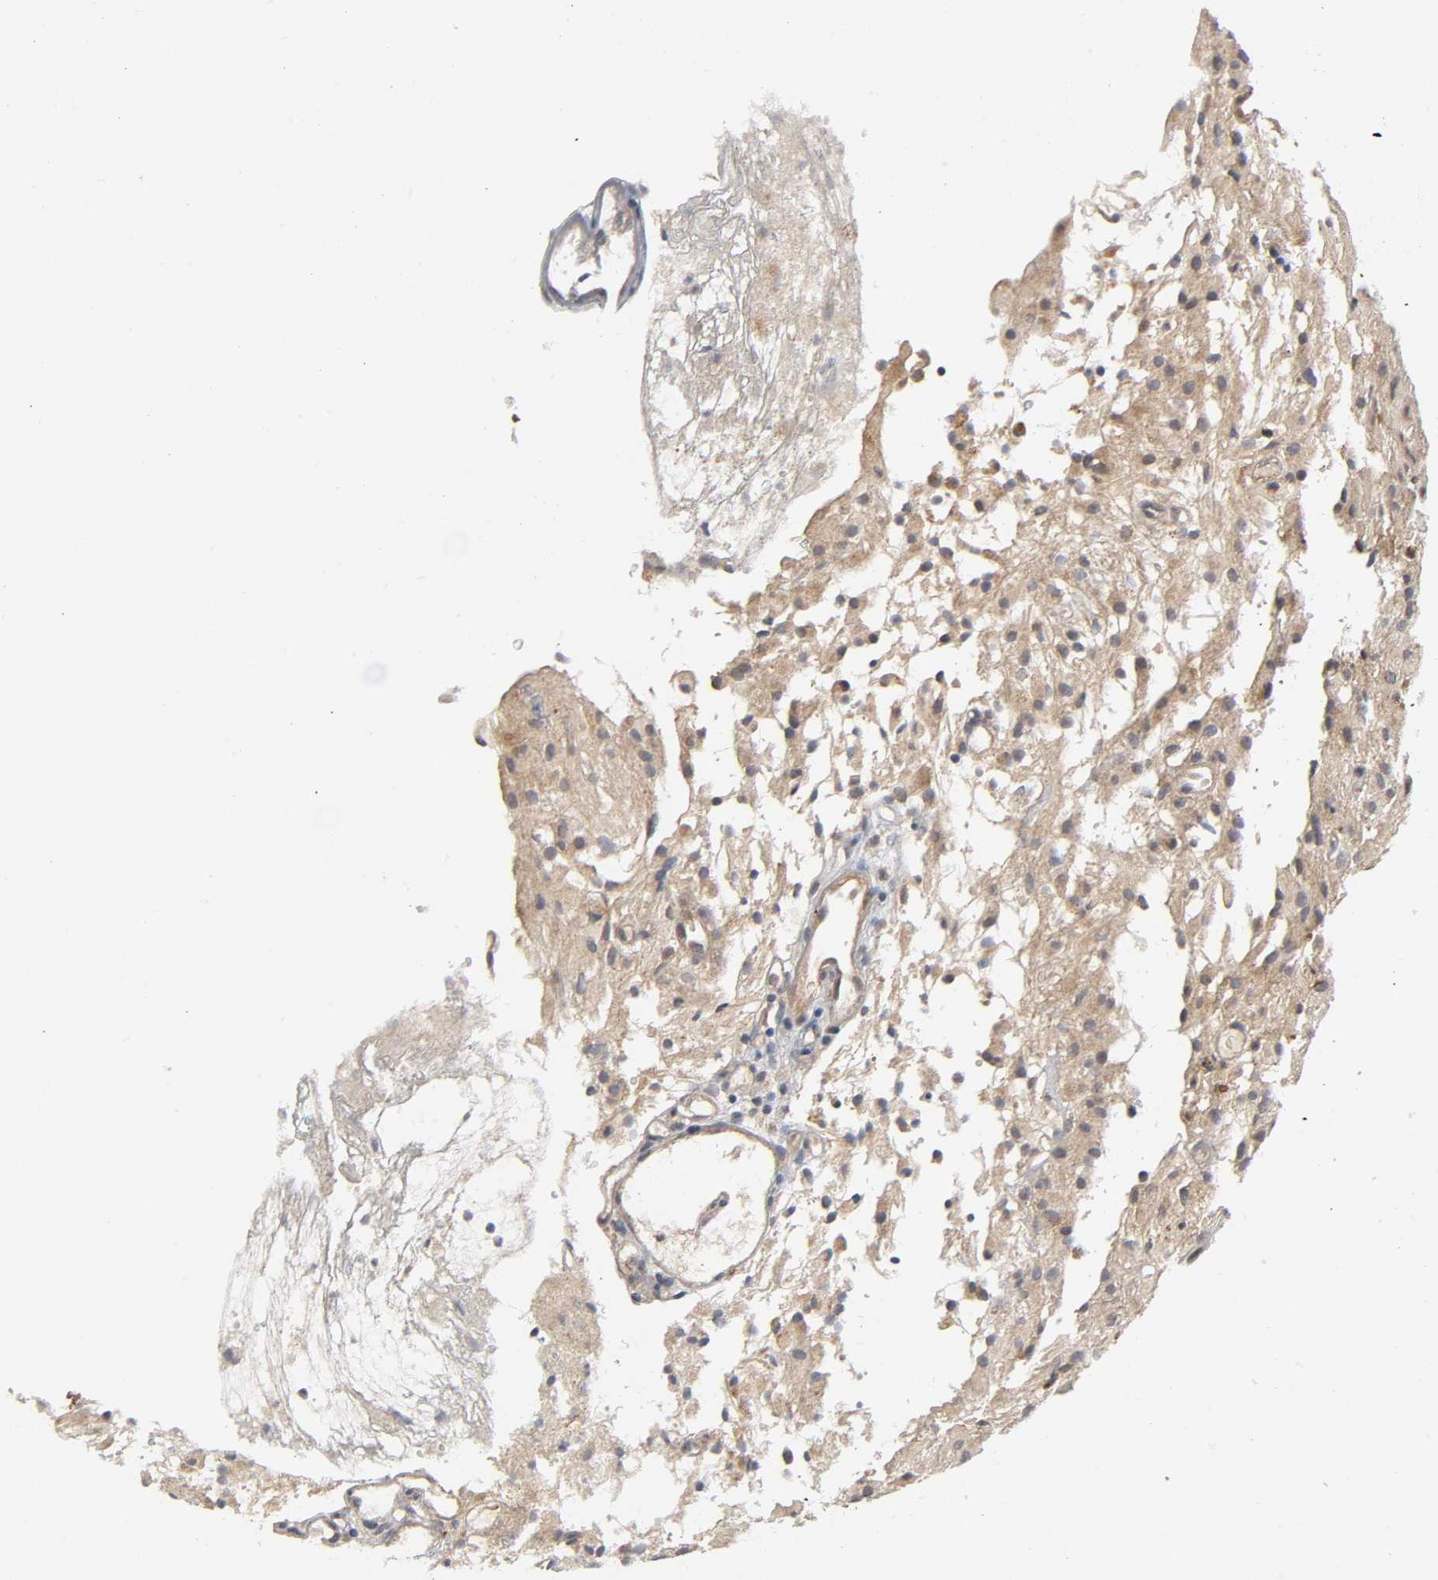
{"staining": {"intensity": "moderate", "quantity": ">75%", "location": "cytoplasmic/membranous"}, "tissue": "glioma", "cell_type": "Tumor cells", "image_type": "cancer", "snomed": [{"axis": "morphology", "description": "Glioma, malignant, High grade"}, {"axis": "topography", "description": "Brain"}], "caption": "Approximately >75% of tumor cells in glioma show moderate cytoplasmic/membranous protein positivity as visualized by brown immunohistochemical staining.", "gene": "MAPK8", "patient": {"sex": "female", "age": 59}}